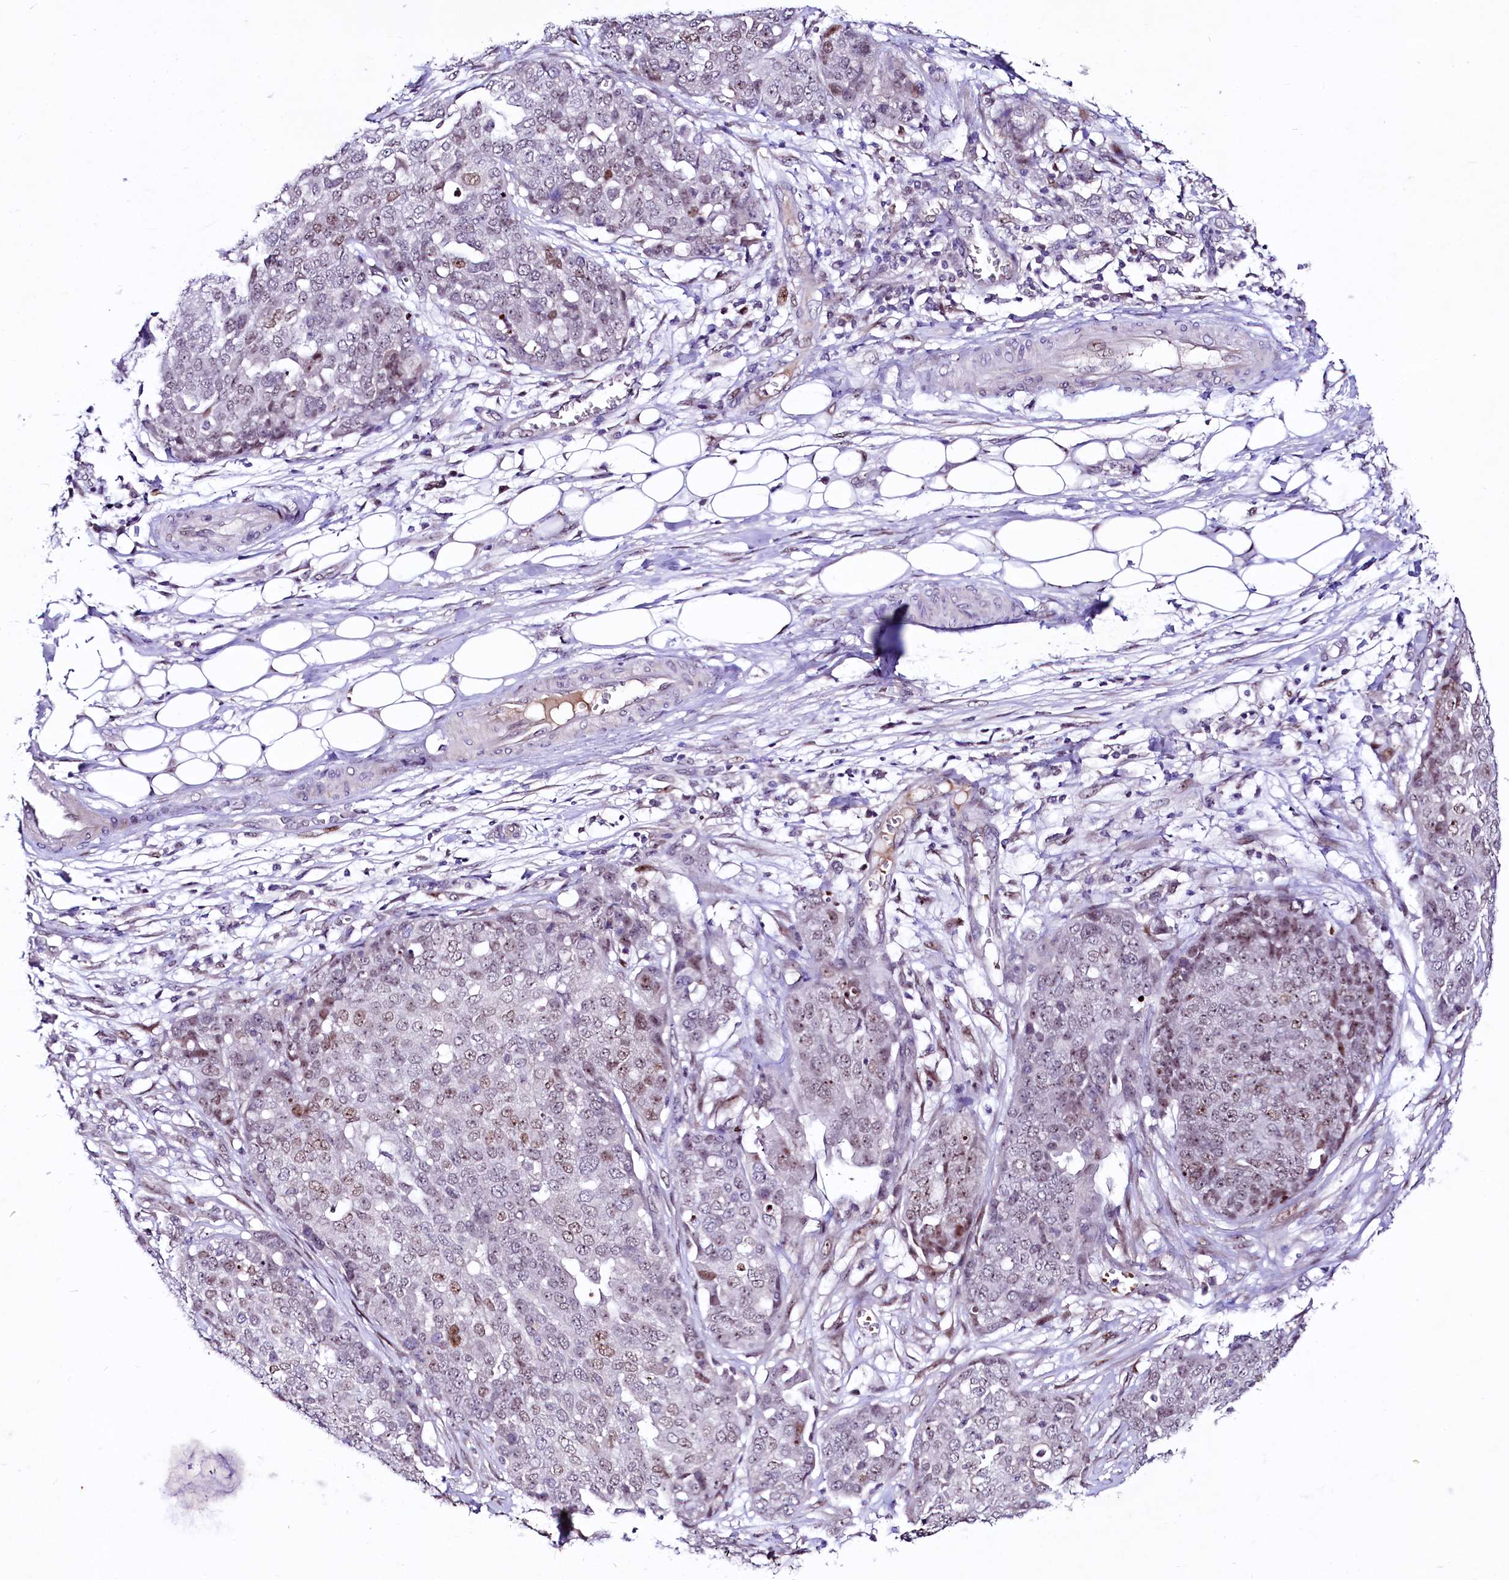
{"staining": {"intensity": "weak", "quantity": "25%-75%", "location": "nuclear"}, "tissue": "ovarian cancer", "cell_type": "Tumor cells", "image_type": "cancer", "snomed": [{"axis": "morphology", "description": "Cystadenocarcinoma, serous, NOS"}, {"axis": "topography", "description": "Soft tissue"}, {"axis": "topography", "description": "Ovary"}], "caption": "Immunohistochemistry of human ovarian cancer reveals low levels of weak nuclear expression in about 25%-75% of tumor cells.", "gene": "LEUTX", "patient": {"sex": "female", "age": 57}}